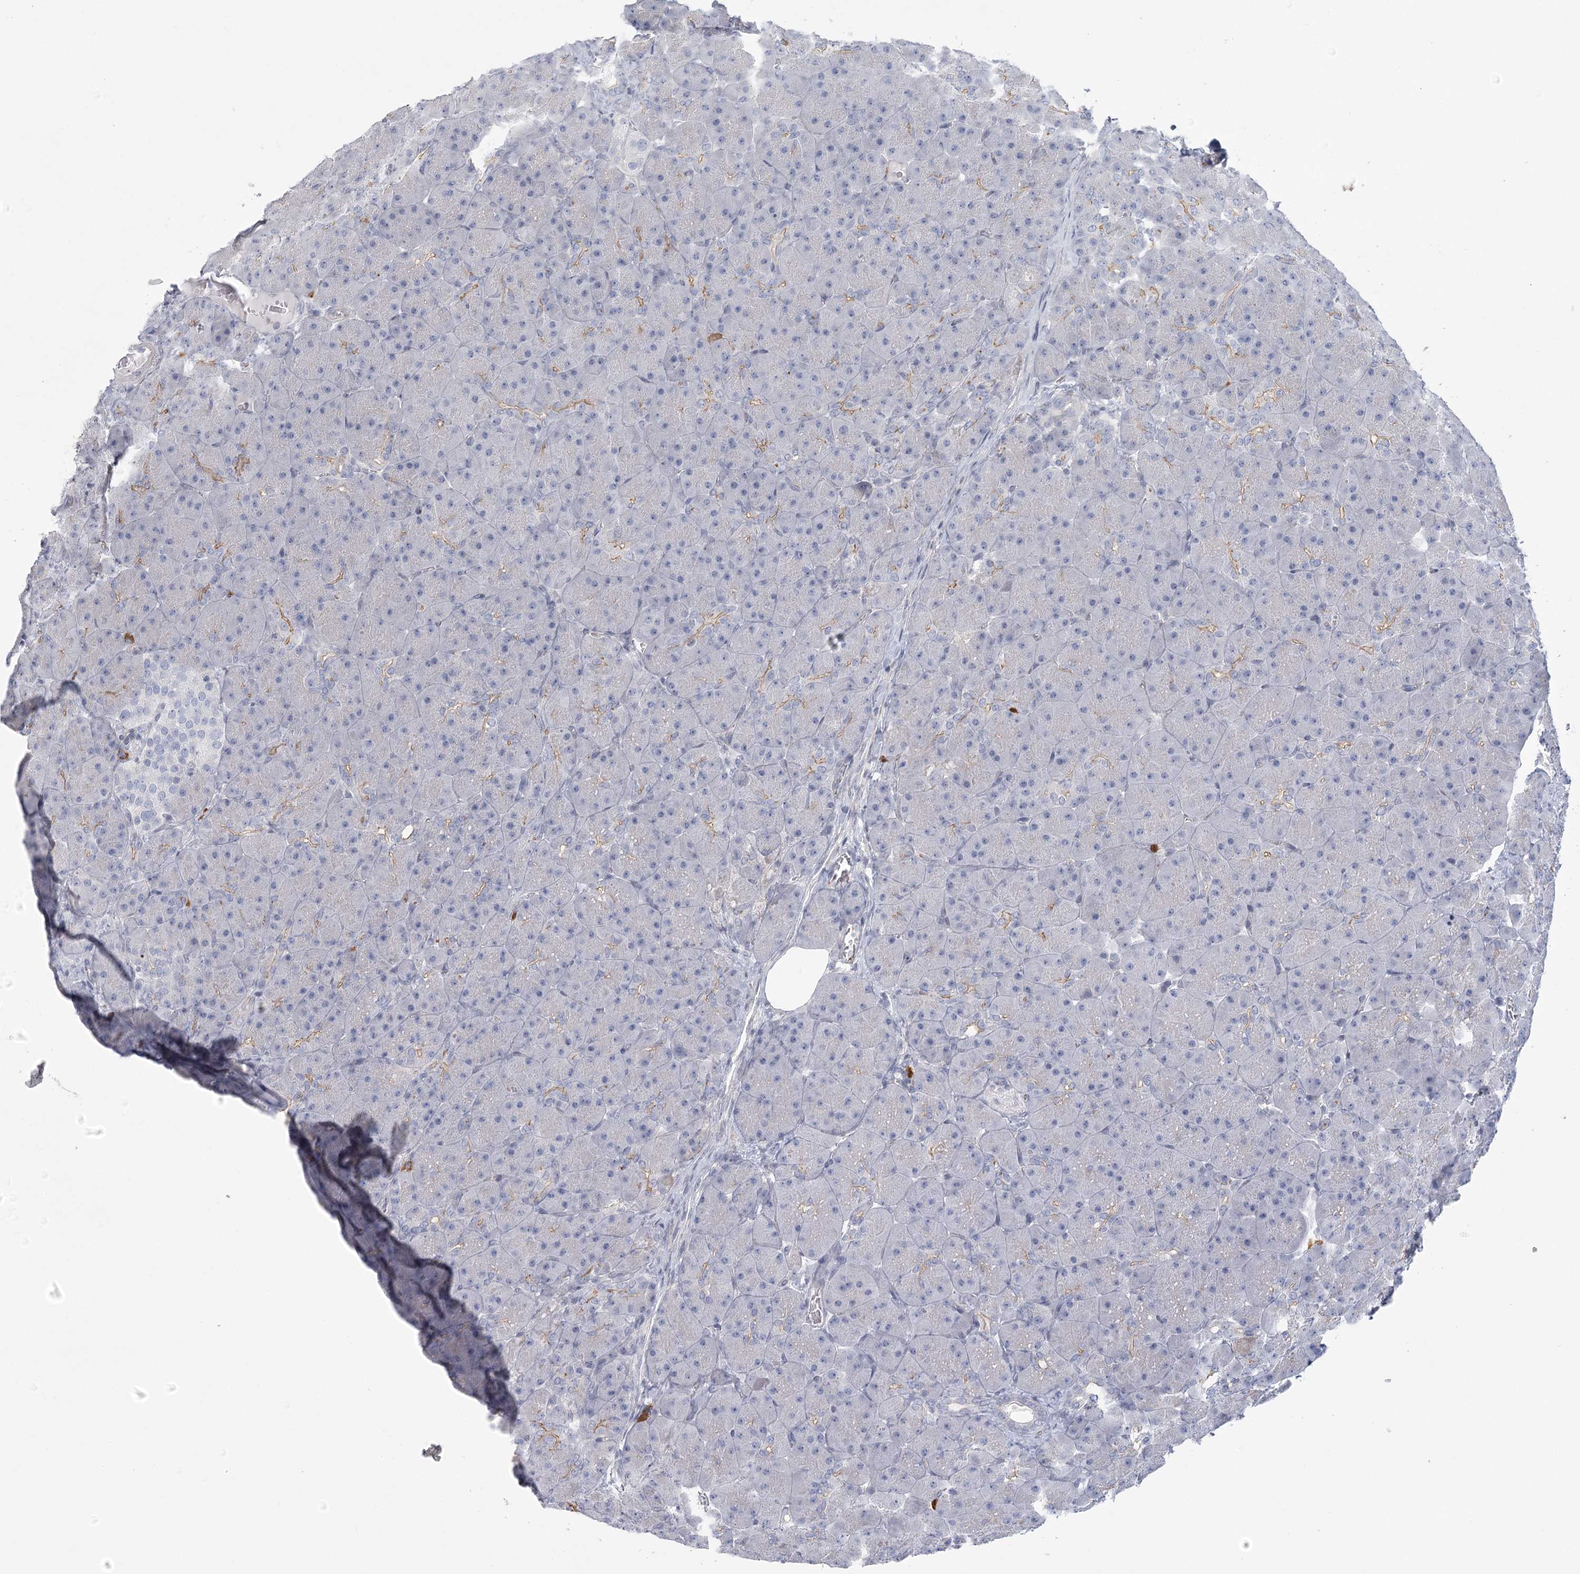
{"staining": {"intensity": "weak", "quantity": "<25%", "location": "cytoplasmic/membranous"}, "tissue": "pancreas", "cell_type": "Exocrine glandular cells", "image_type": "normal", "snomed": [{"axis": "morphology", "description": "Normal tissue, NOS"}, {"axis": "topography", "description": "Pancreas"}], "caption": "Immunohistochemistry photomicrograph of benign pancreas stained for a protein (brown), which displays no positivity in exocrine glandular cells.", "gene": "FAM76B", "patient": {"sex": "male", "age": 66}}